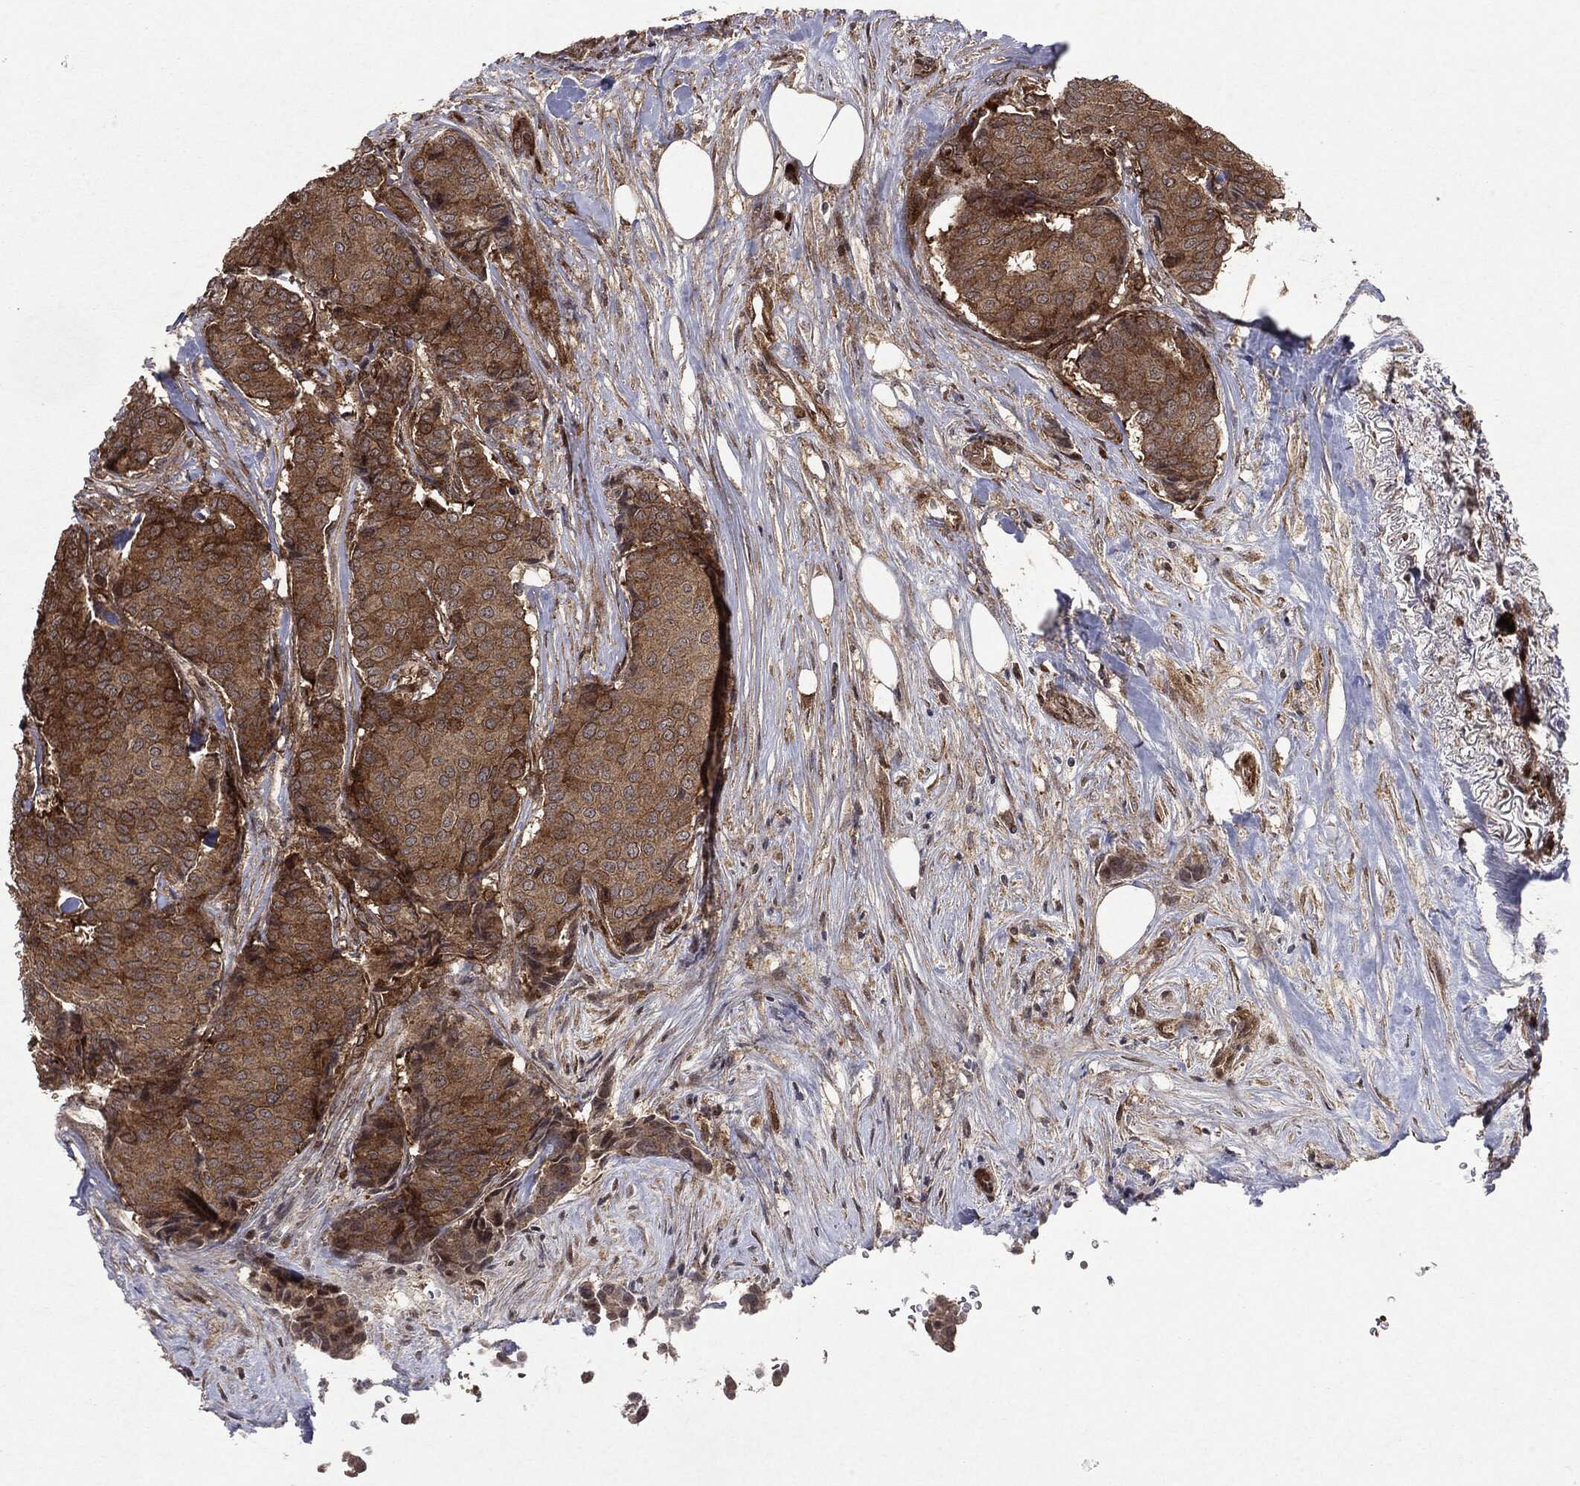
{"staining": {"intensity": "moderate", "quantity": ">75%", "location": "cytoplasmic/membranous"}, "tissue": "breast cancer", "cell_type": "Tumor cells", "image_type": "cancer", "snomed": [{"axis": "morphology", "description": "Duct carcinoma"}, {"axis": "topography", "description": "Breast"}], "caption": "Breast cancer (invasive ductal carcinoma) tissue demonstrates moderate cytoplasmic/membranous positivity in approximately >75% of tumor cells (DAB = brown stain, brightfield microscopy at high magnification).", "gene": "OTUB1", "patient": {"sex": "female", "age": 75}}